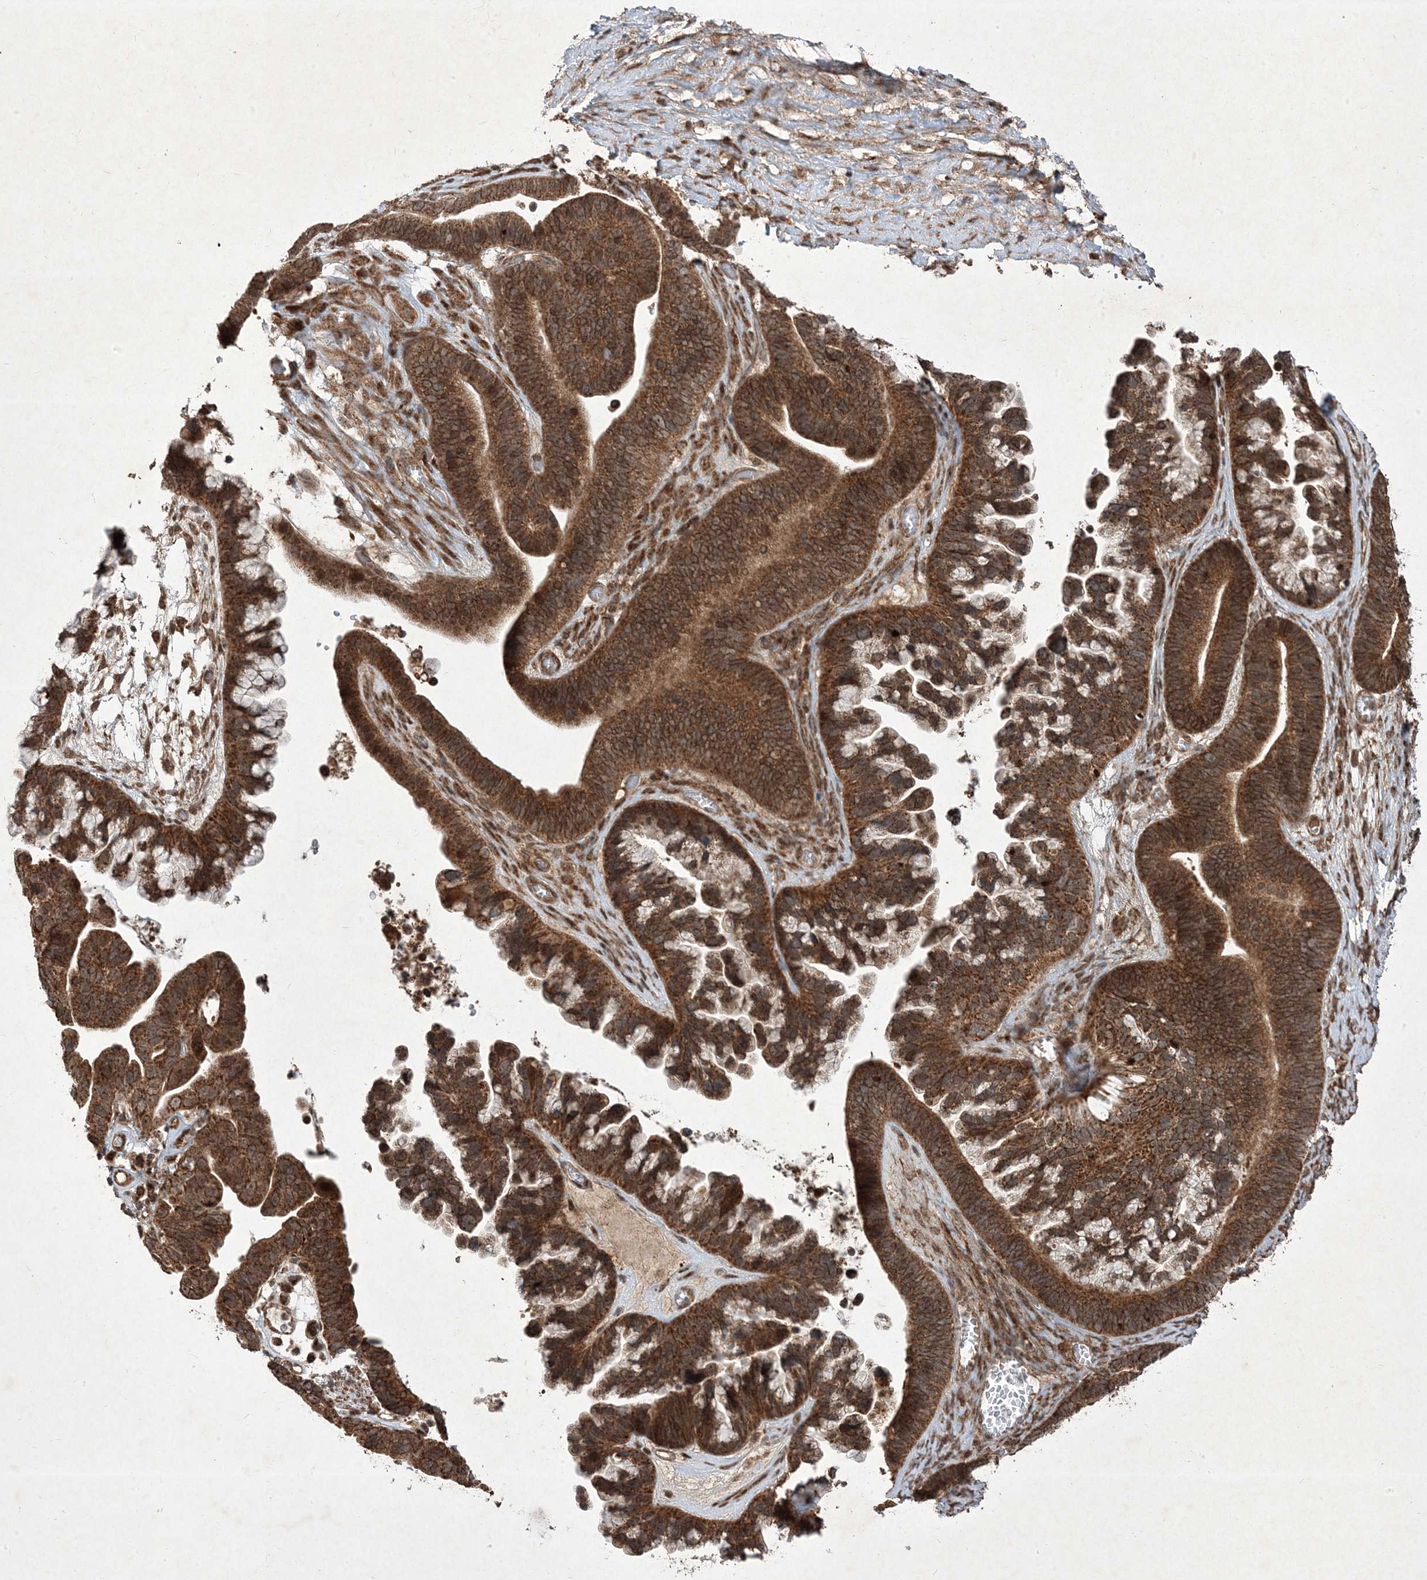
{"staining": {"intensity": "strong", "quantity": ">75%", "location": "cytoplasmic/membranous,nuclear"}, "tissue": "ovarian cancer", "cell_type": "Tumor cells", "image_type": "cancer", "snomed": [{"axis": "morphology", "description": "Cystadenocarcinoma, serous, NOS"}, {"axis": "topography", "description": "Ovary"}], "caption": "This histopathology image reveals ovarian cancer (serous cystadenocarcinoma) stained with IHC to label a protein in brown. The cytoplasmic/membranous and nuclear of tumor cells show strong positivity for the protein. Nuclei are counter-stained blue.", "gene": "PLEKHM2", "patient": {"sex": "female", "age": 56}}